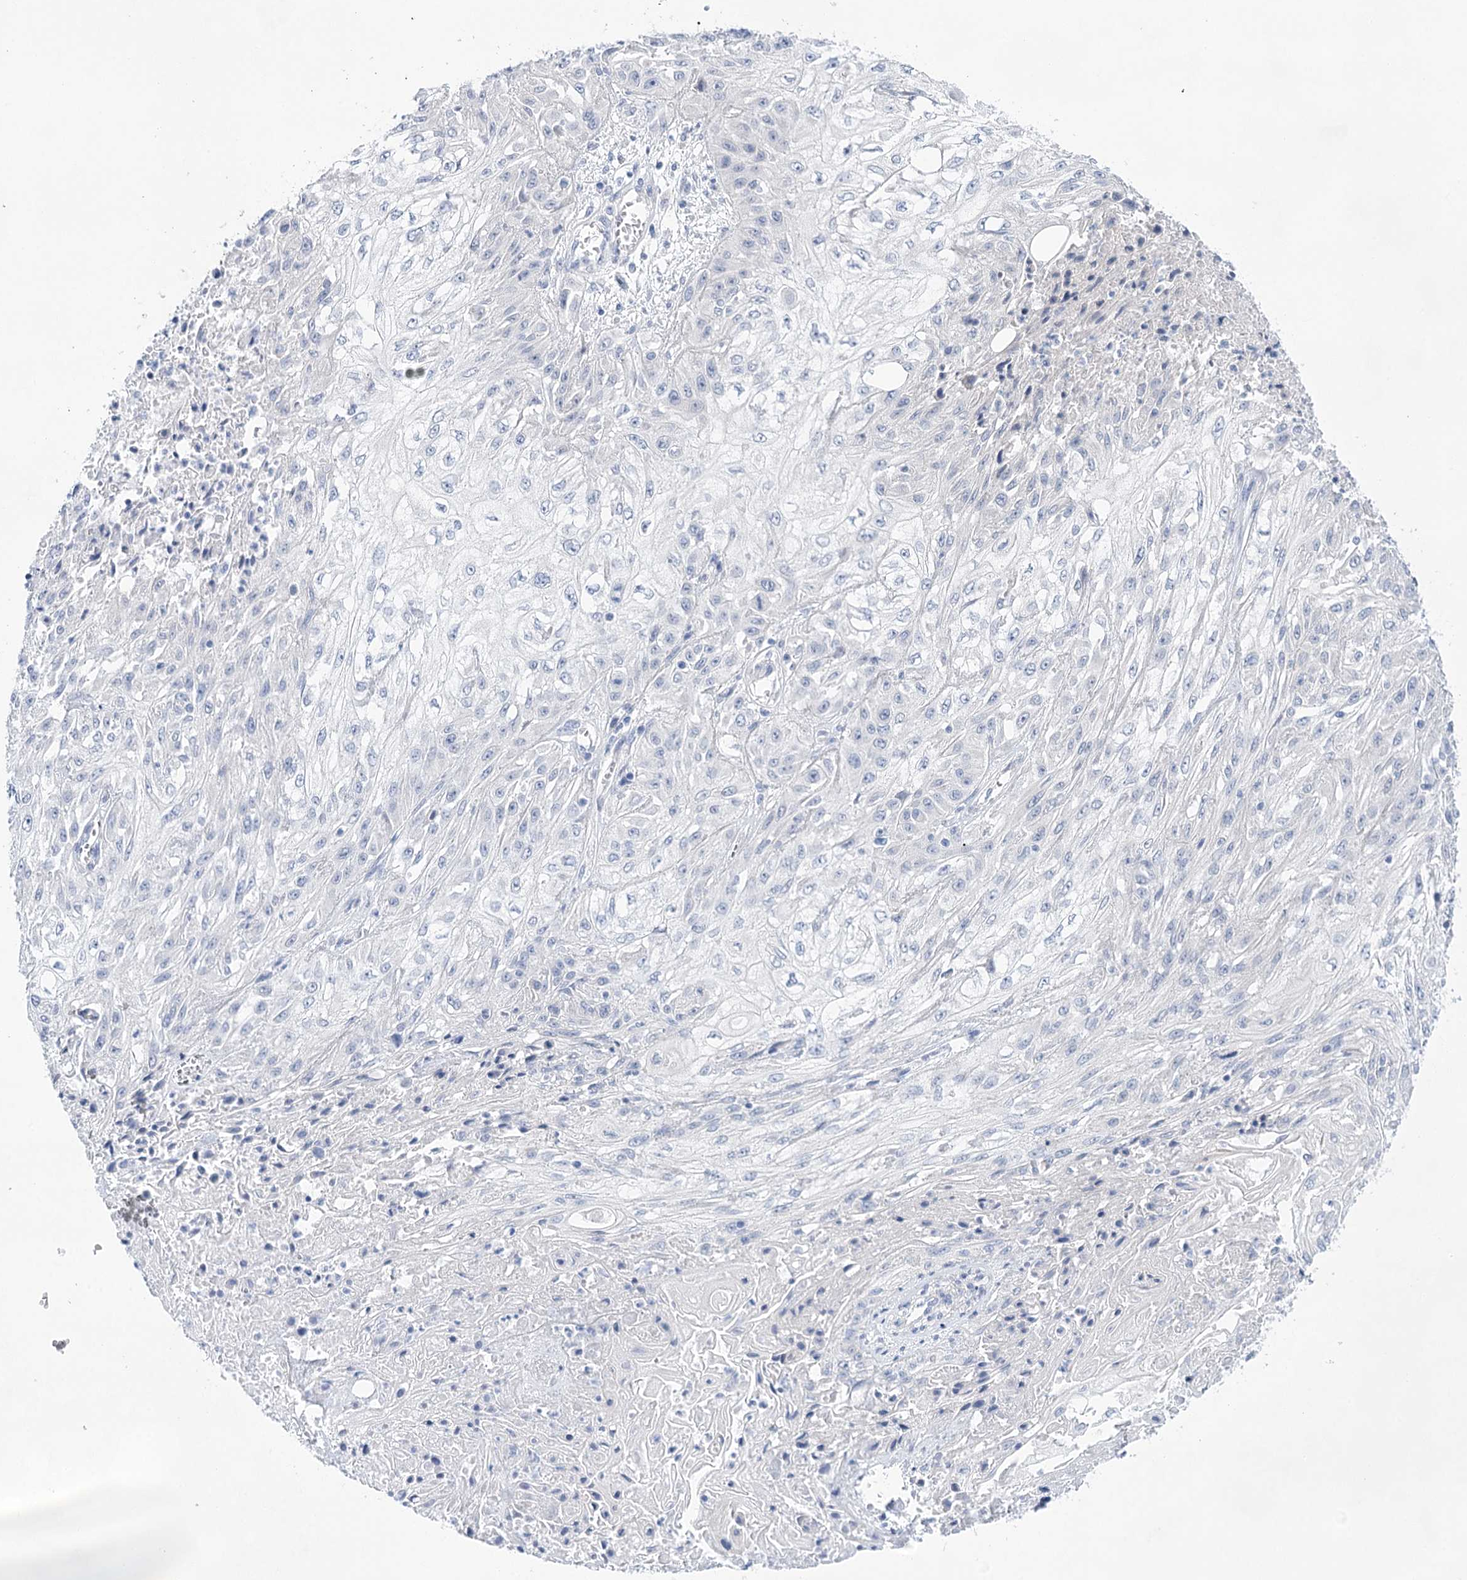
{"staining": {"intensity": "negative", "quantity": "none", "location": "none"}, "tissue": "skin cancer", "cell_type": "Tumor cells", "image_type": "cancer", "snomed": [{"axis": "morphology", "description": "Squamous cell carcinoma, NOS"}, {"axis": "morphology", "description": "Squamous cell carcinoma, metastatic, NOS"}, {"axis": "topography", "description": "Skin"}, {"axis": "topography", "description": "Lymph node"}], "caption": "Metastatic squamous cell carcinoma (skin) was stained to show a protein in brown. There is no significant positivity in tumor cells.", "gene": "LALBA", "patient": {"sex": "male", "age": 75}}